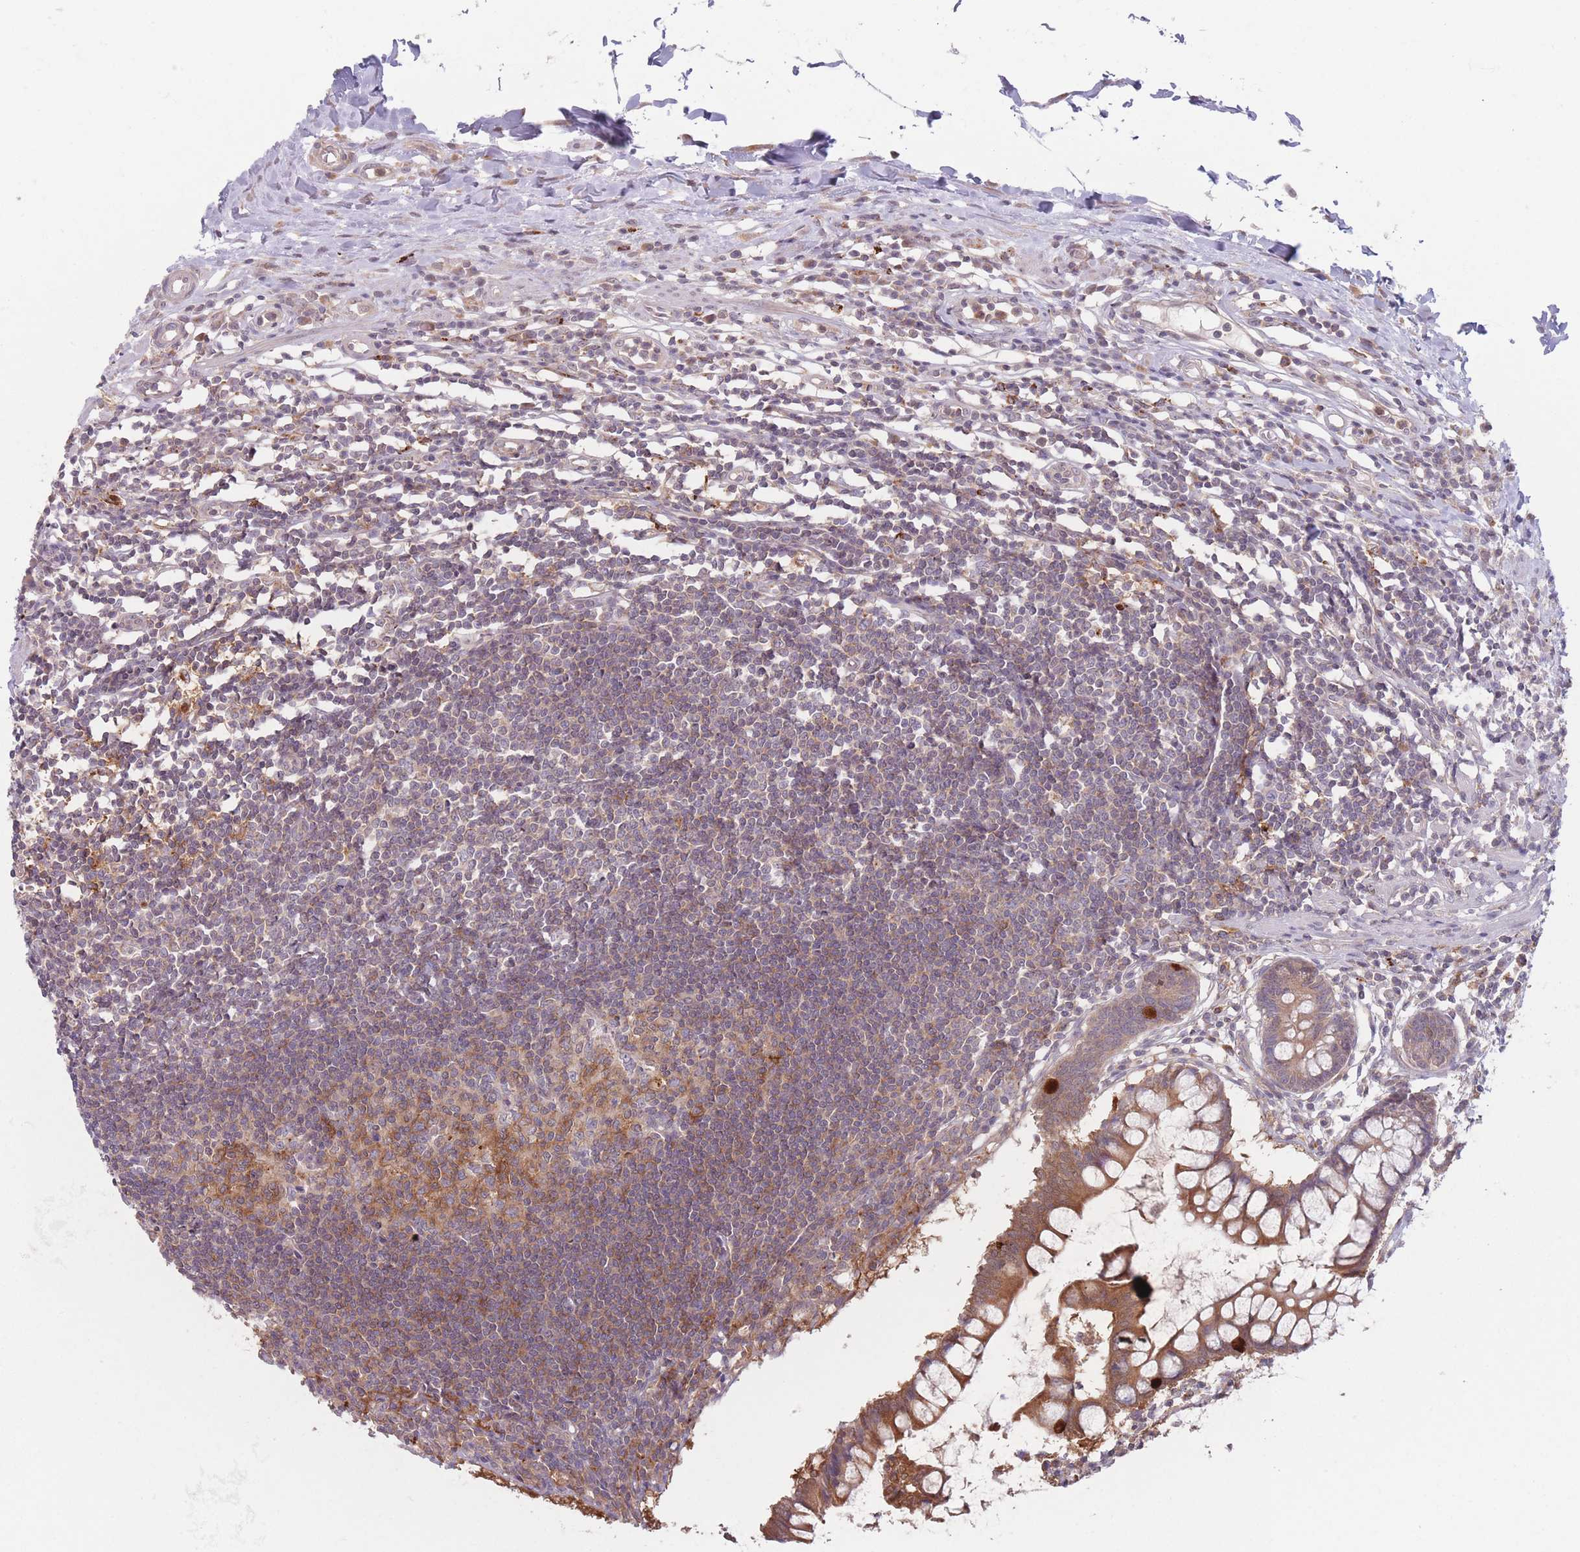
{"staining": {"intensity": "weak", "quantity": "25%-75%", "location": "cytoplasmic/membranous"}, "tissue": "colon", "cell_type": "Endothelial cells", "image_type": "normal", "snomed": [{"axis": "morphology", "description": "Normal tissue, NOS"}, {"axis": "morphology", "description": "Adenocarcinoma, NOS"}, {"axis": "topography", "description": "Colon"}], "caption": "Colon was stained to show a protein in brown. There is low levels of weak cytoplasmic/membranous positivity in about 25%-75% of endothelial cells. The staining was performed using DAB to visualize the protein expression in brown, while the nuclei were stained in blue with hematoxylin (Magnification: 20x).", "gene": "PPM1A", "patient": {"sex": "female", "age": 55}}